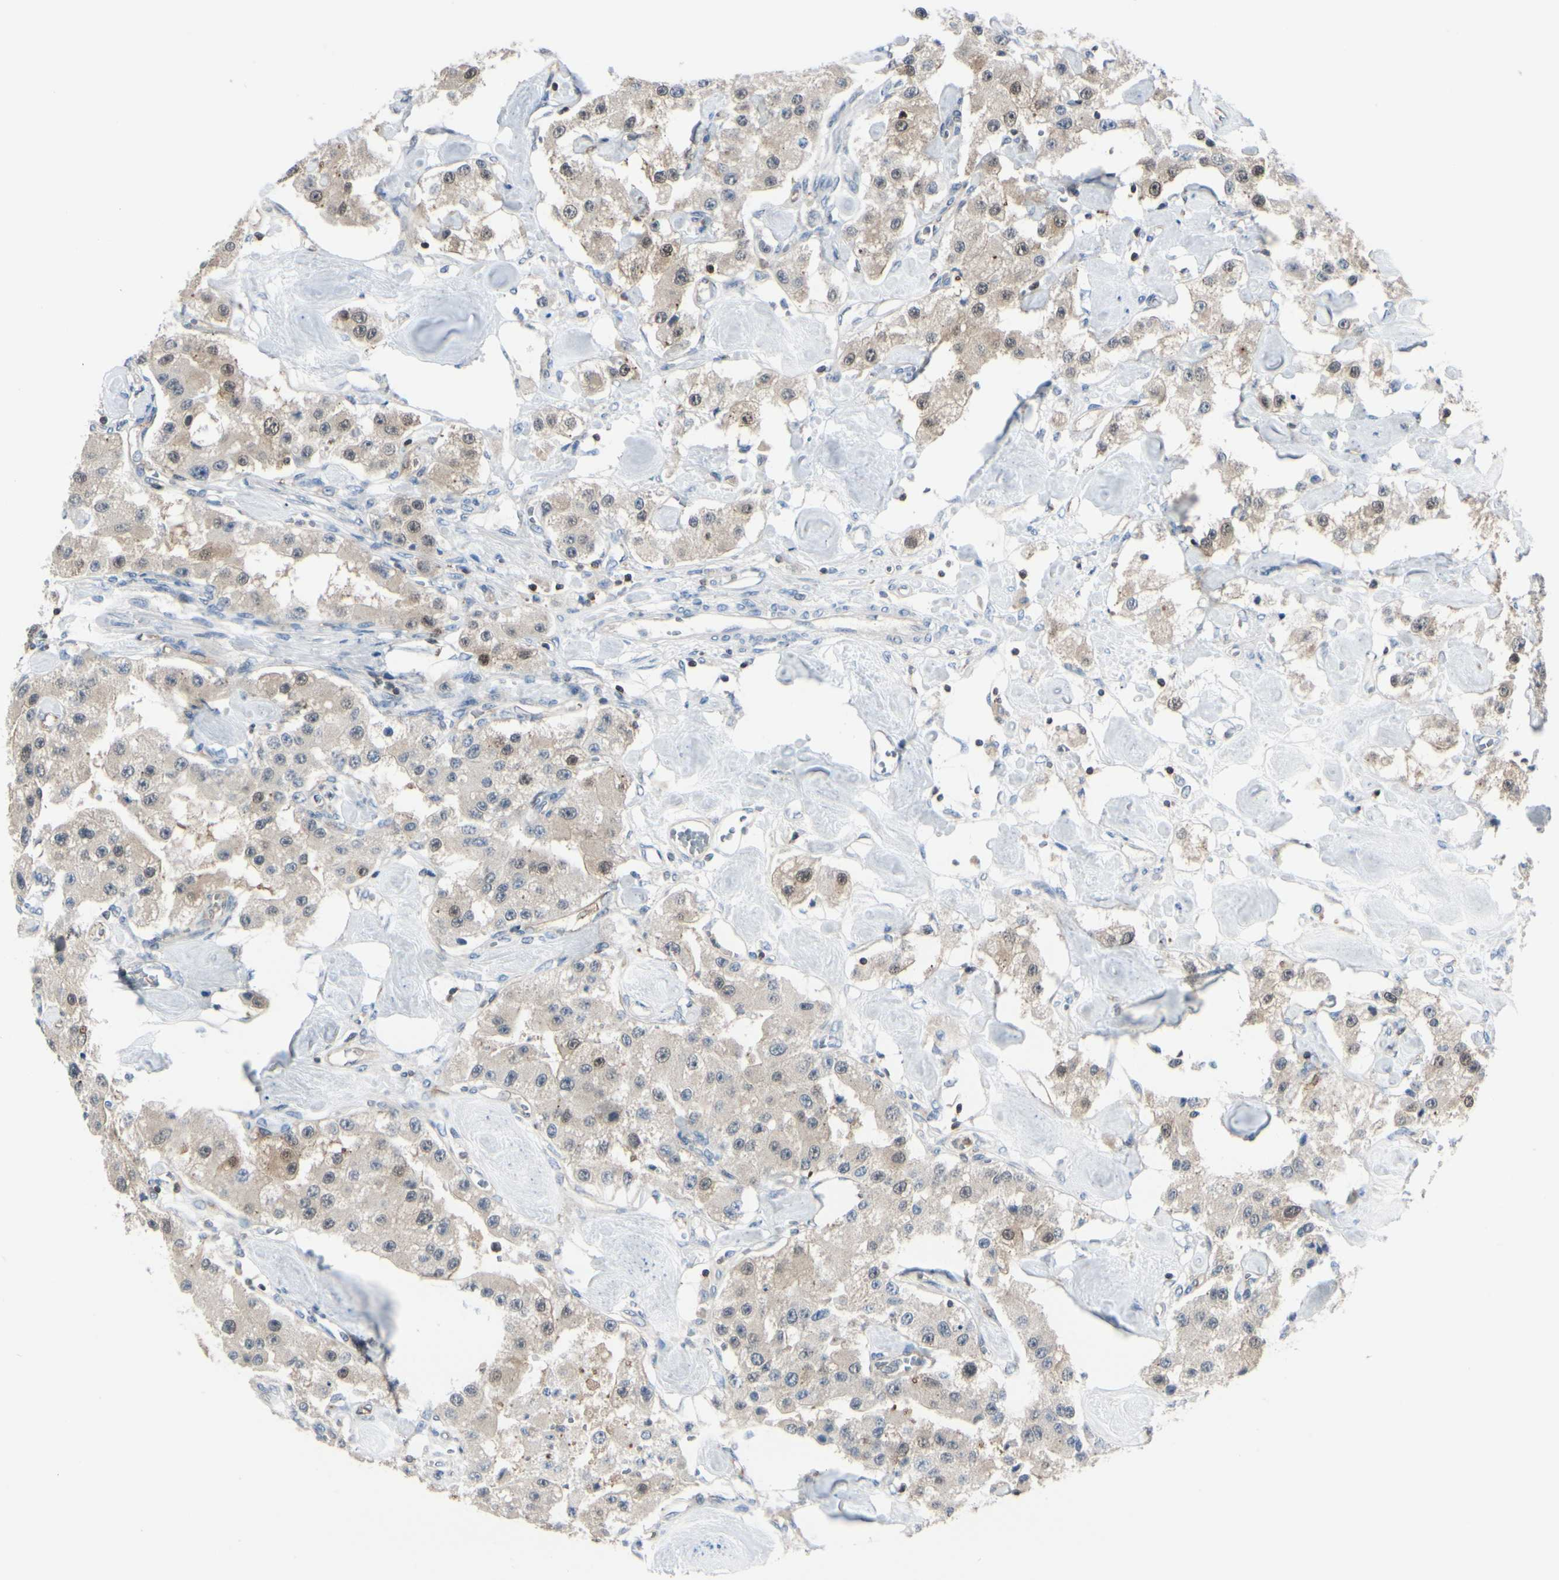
{"staining": {"intensity": "weak", "quantity": "25%-75%", "location": "cytoplasmic/membranous"}, "tissue": "carcinoid", "cell_type": "Tumor cells", "image_type": "cancer", "snomed": [{"axis": "morphology", "description": "Carcinoid, malignant, NOS"}, {"axis": "topography", "description": "Pancreas"}], "caption": "IHC of human carcinoid demonstrates low levels of weak cytoplasmic/membranous staining in approximately 25%-75% of tumor cells.", "gene": "SLC9A3R1", "patient": {"sex": "male", "age": 41}}